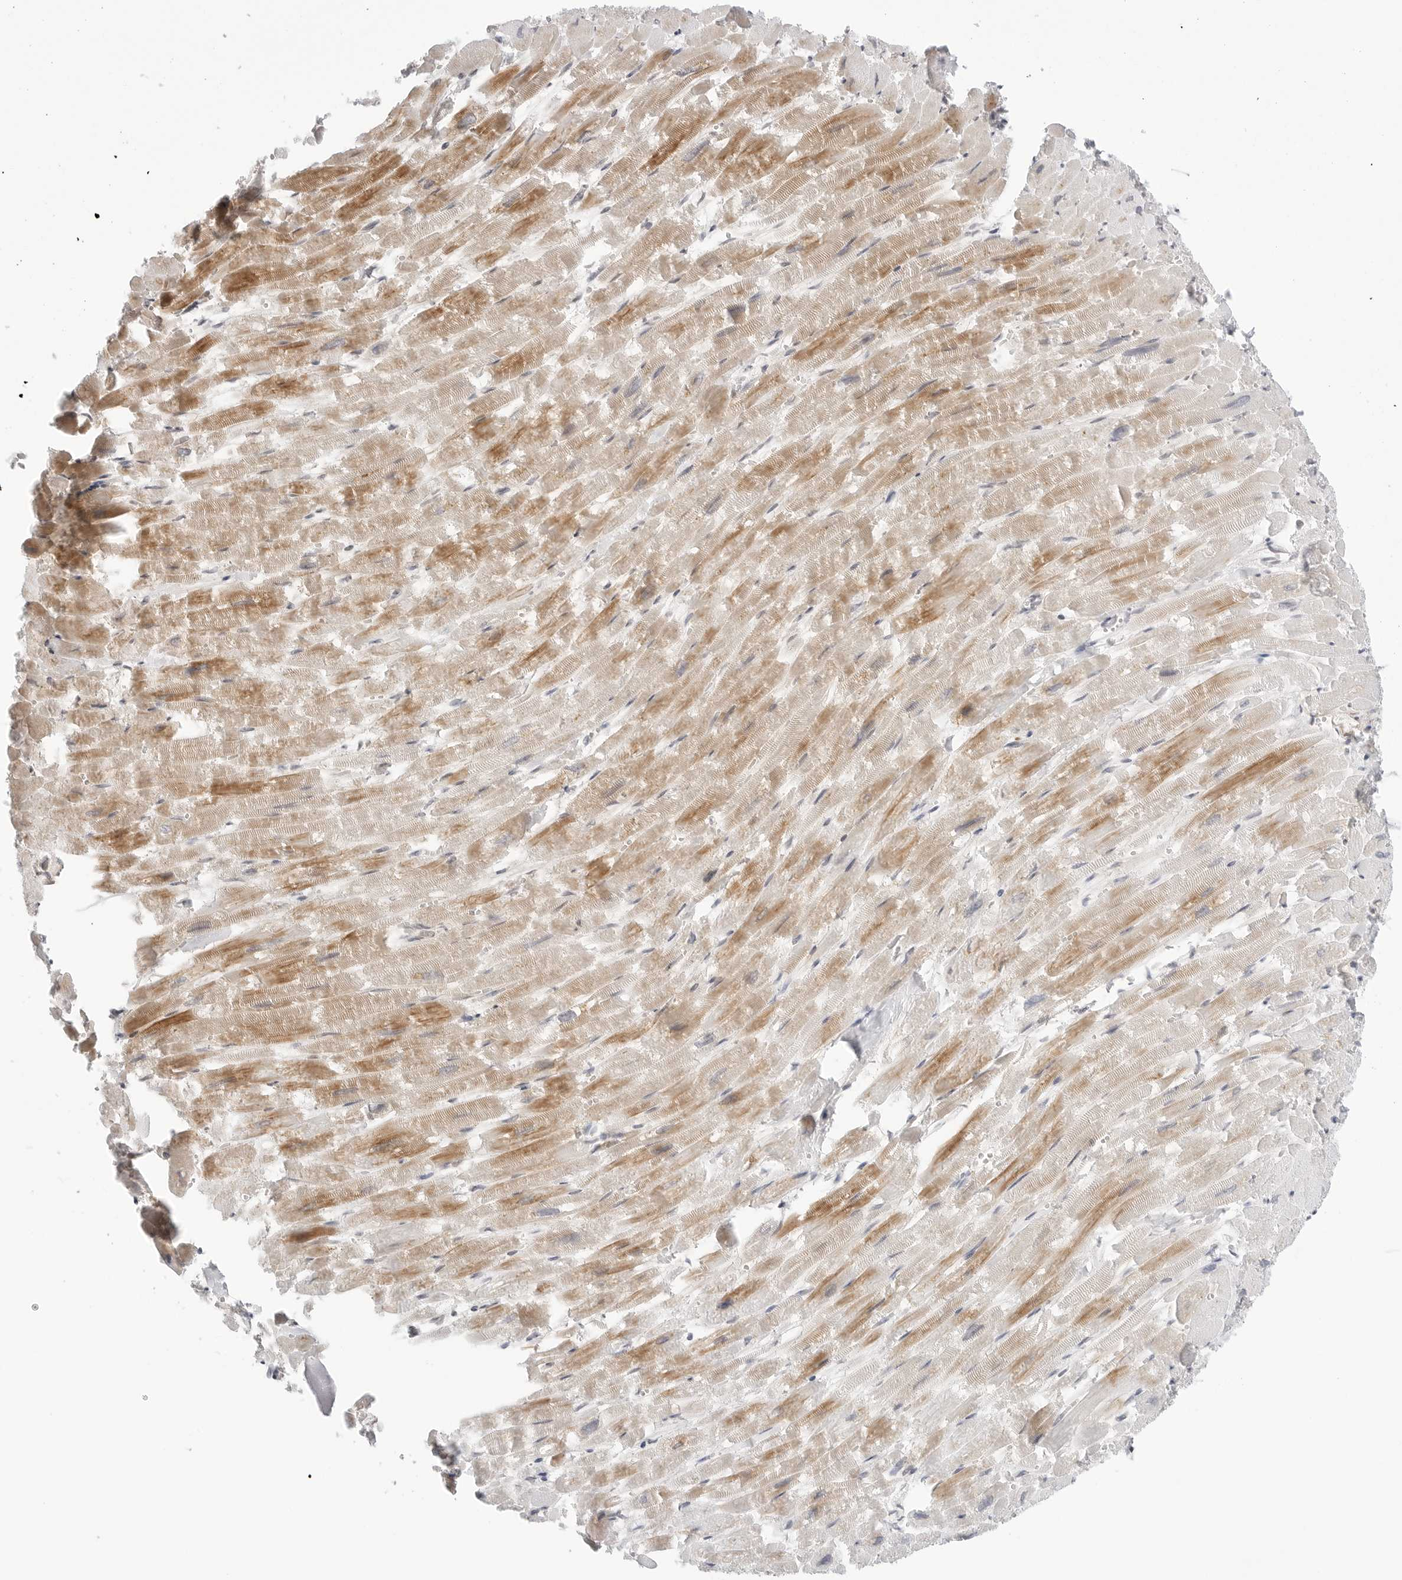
{"staining": {"intensity": "moderate", "quantity": "25%-75%", "location": "cytoplasmic/membranous"}, "tissue": "heart muscle", "cell_type": "Cardiomyocytes", "image_type": "normal", "snomed": [{"axis": "morphology", "description": "Normal tissue, NOS"}, {"axis": "topography", "description": "Heart"}], "caption": "Cardiomyocytes display moderate cytoplasmic/membranous positivity in approximately 25%-75% of cells in benign heart muscle.", "gene": "C1orf162", "patient": {"sex": "male", "age": 54}}